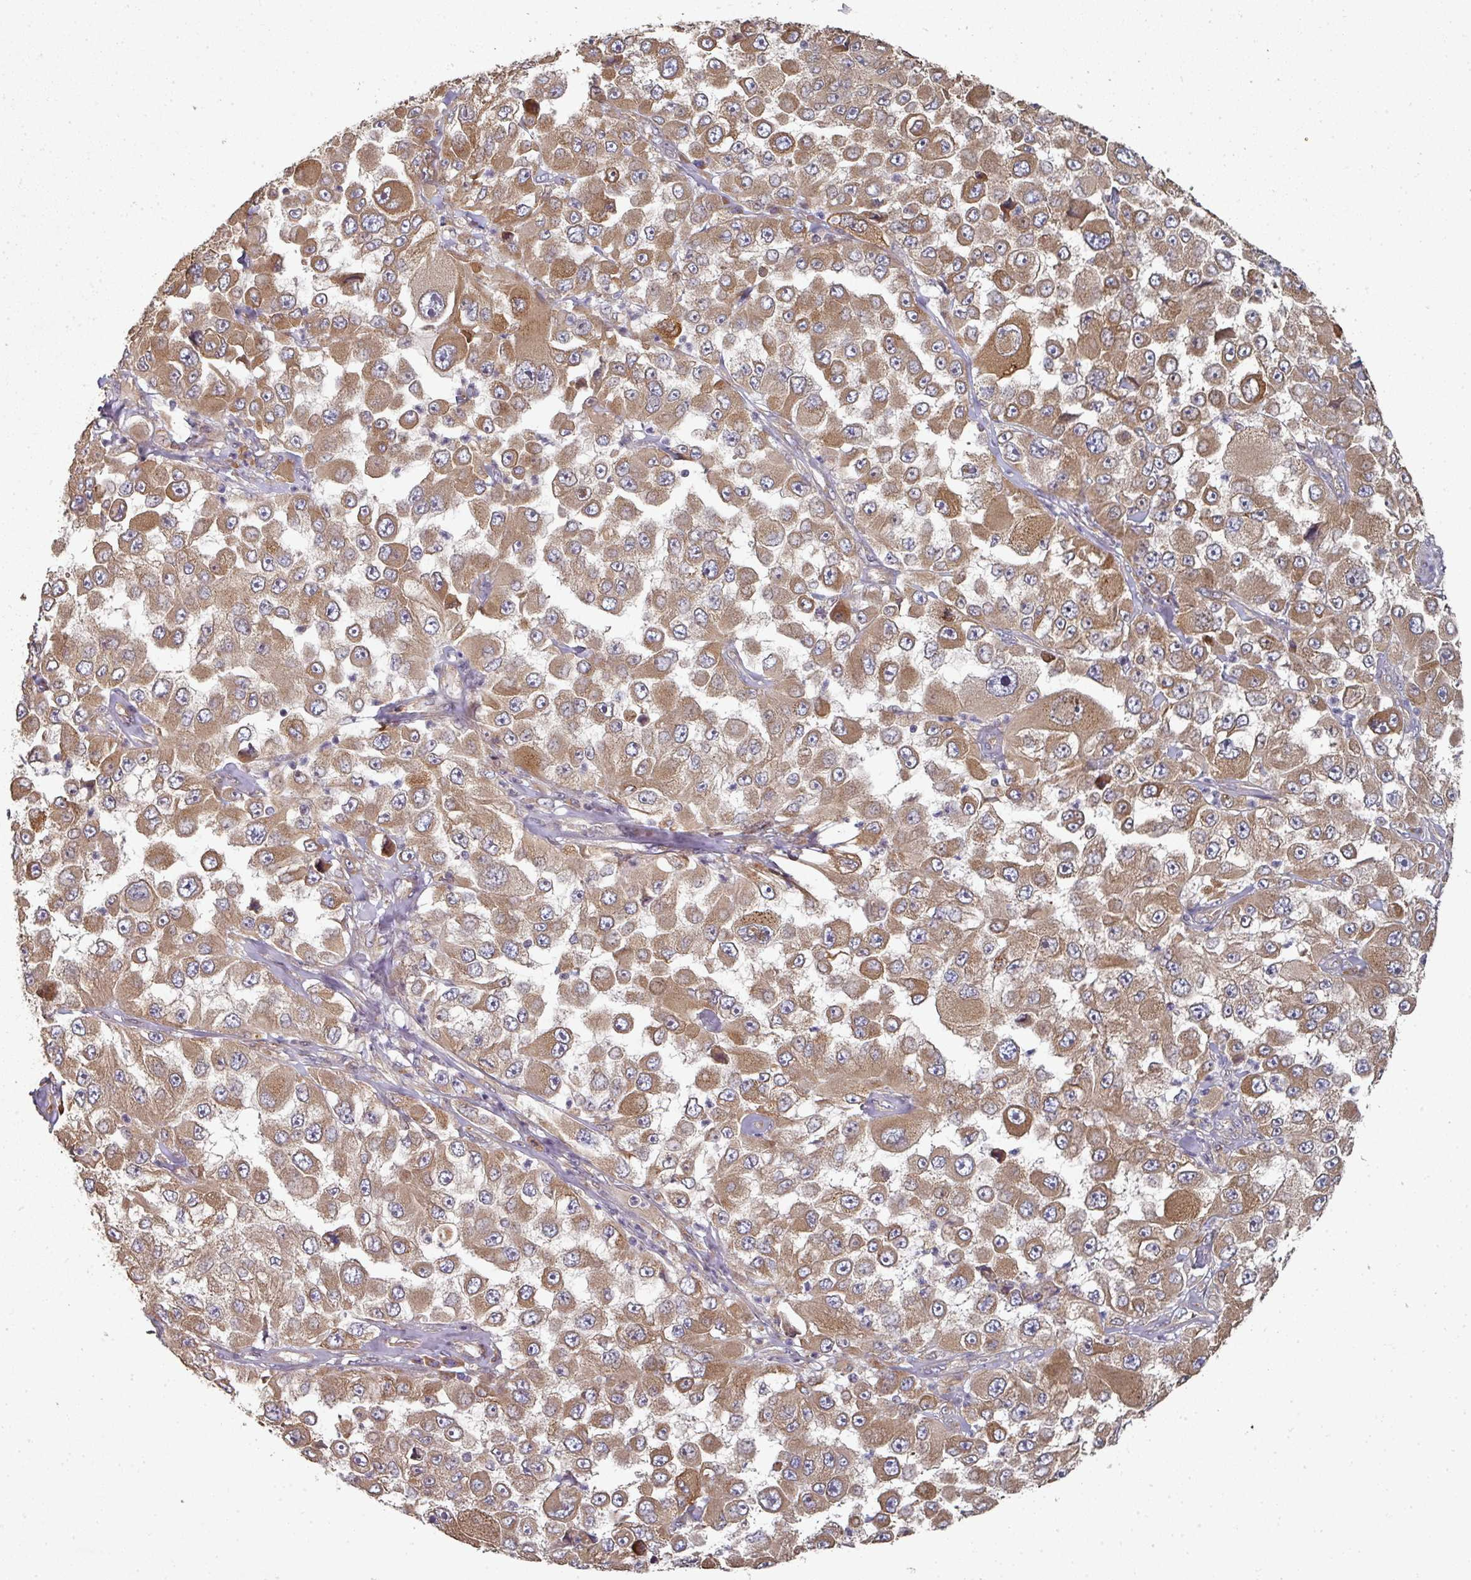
{"staining": {"intensity": "moderate", "quantity": ">75%", "location": "cytoplasmic/membranous"}, "tissue": "melanoma", "cell_type": "Tumor cells", "image_type": "cancer", "snomed": [{"axis": "morphology", "description": "Malignant melanoma, Metastatic site"}, {"axis": "topography", "description": "Lymph node"}], "caption": "Immunohistochemical staining of human melanoma exhibits medium levels of moderate cytoplasmic/membranous staining in about >75% of tumor cells.", "gene": "EDEM2", "patient": {"sex": "male", "age": 62}}